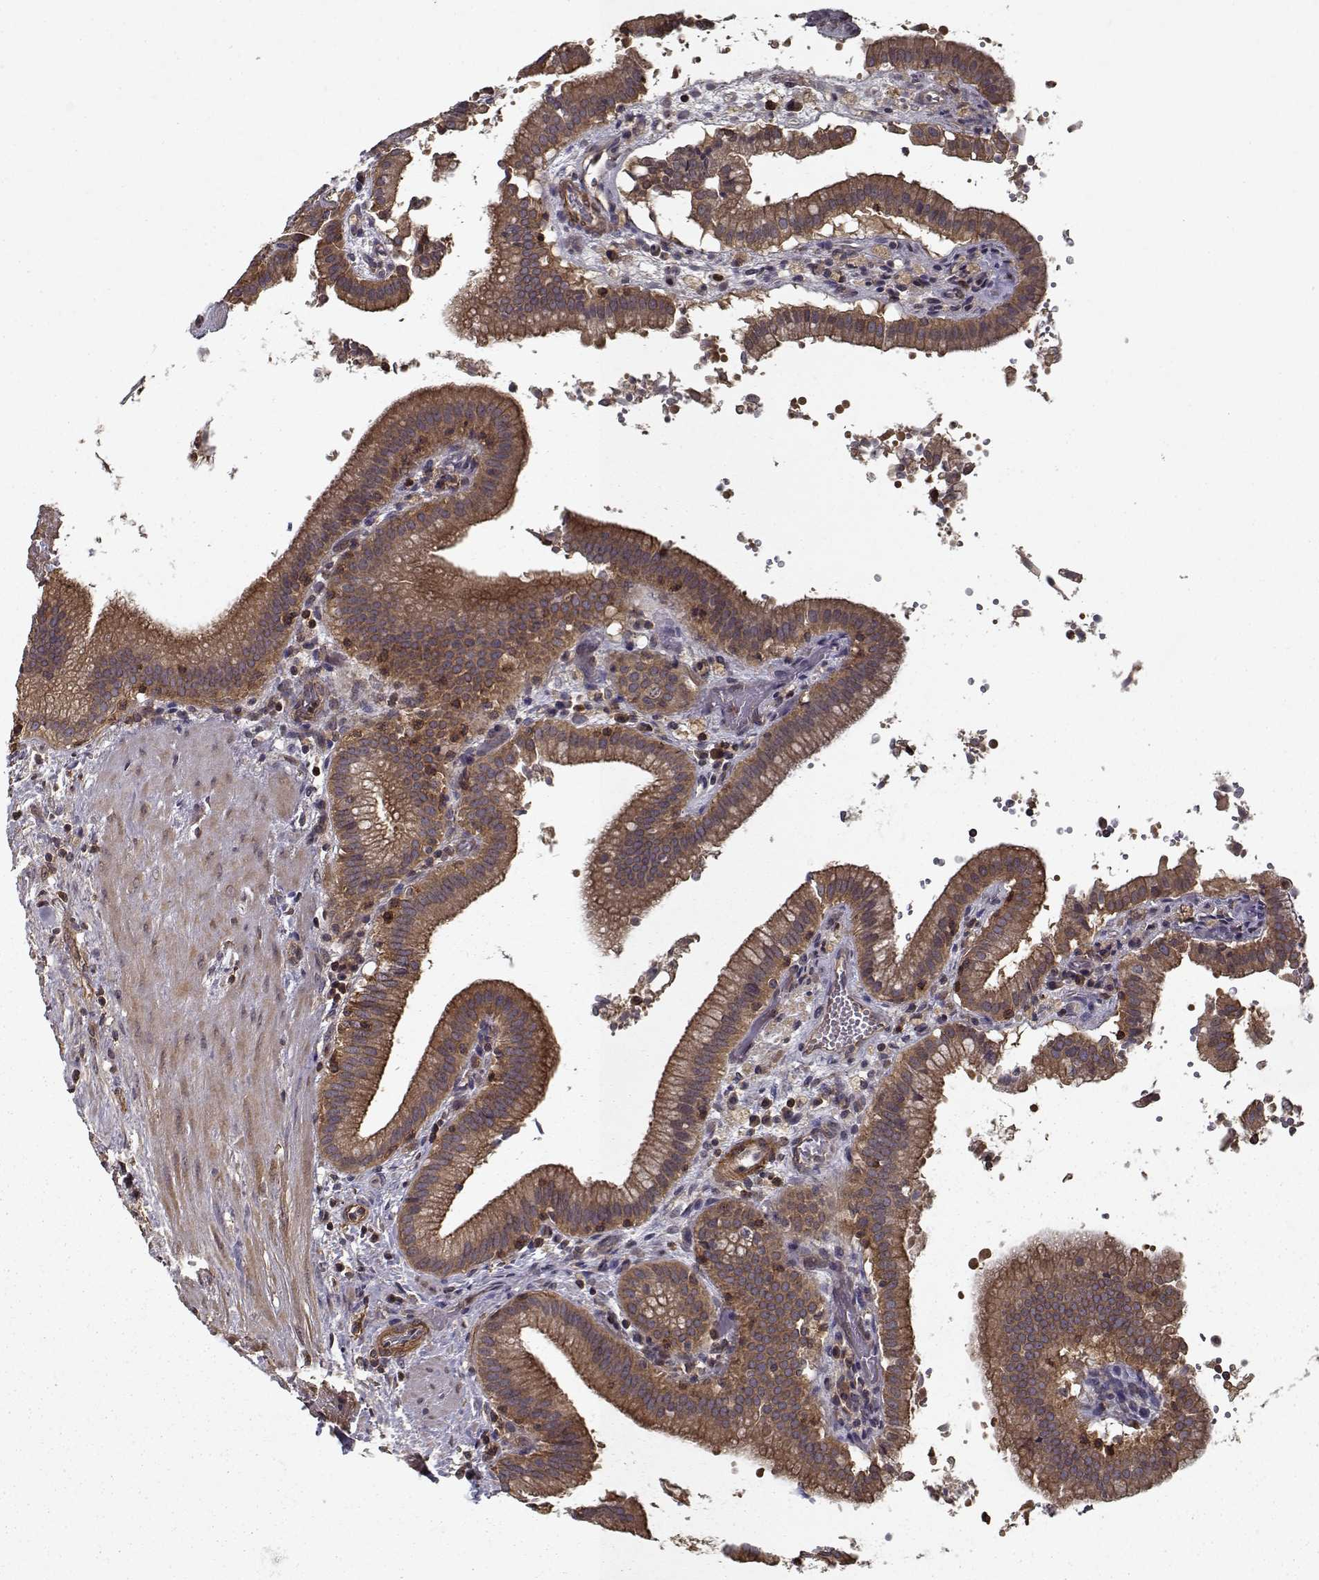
{"staining": {"intensity": "strong", "quantity": ">75%", "location": "cytoplasmic/membranous"}, "tissue": "gallbladder", "cell_type": "Glandular cells", "image_type": "normal", "snomed": [{"axis": "morphology", "description": "Normal tissue, NOS"}, {"axis": "topography", "description": "Gallbladder"}], "caption": "Strong cytoplasmic/membranous positivity for a protein is identified in approximately >75% of glandular cells of benign gallbladder using IHC.", "gene": "PPP1R12A", "patient": {"sex": "male", "age": 42}}